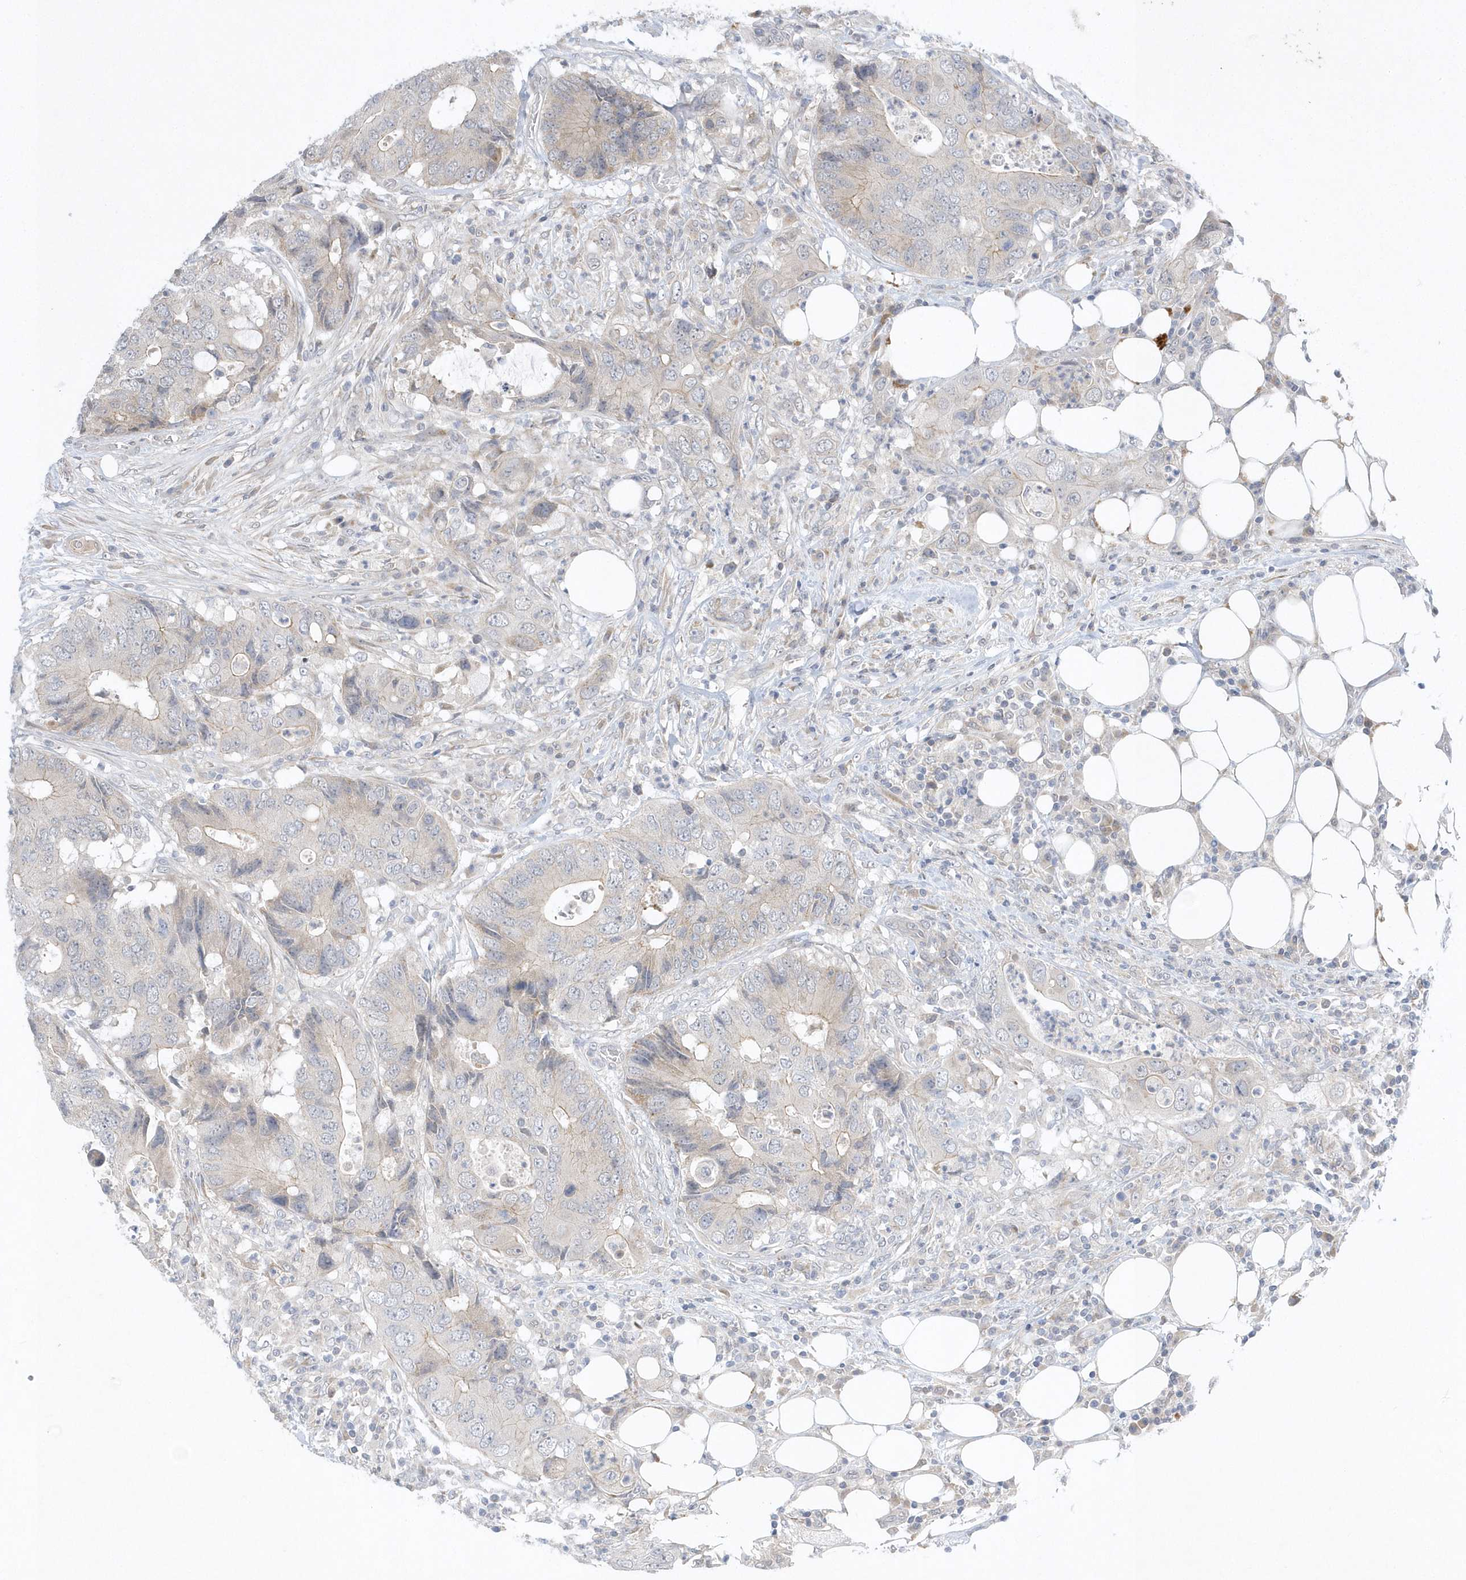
{"staining": {"intensity": "negative", "quantity": "none", "location": "none"}, "tissue": "colorectal cancer", "cell_type": "Tumor cells", "image_type": "cancer", "snomed": [{"axis": "morphology", "description": "Adenocarcinoma, NOS"}, {"axis": "topography", "description": "Colon"}], "caption": "Tumor cells are negative for protein expression in human colorectal cancer (adenocarcinoma).", "gene": "ZC3H12D", "patient": {"sex": "male", "age": 71}}